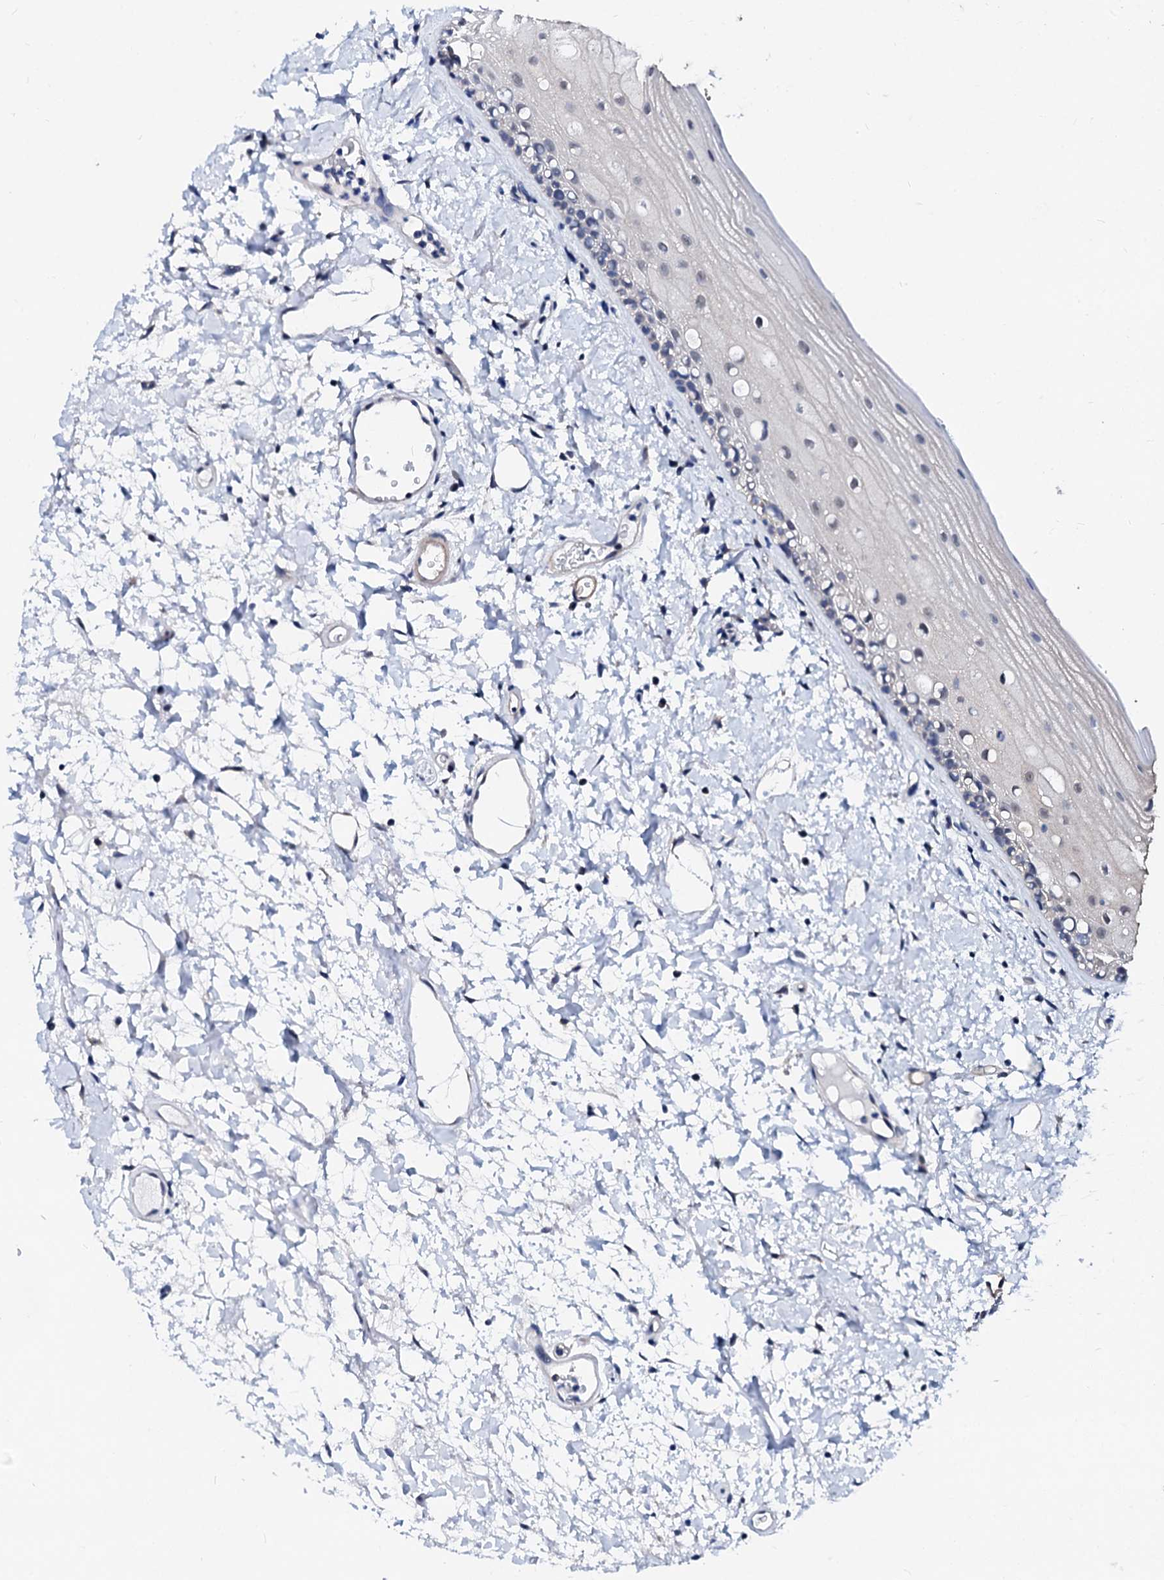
{"staining": {"intensity": "negative", "quantity": "none", "location": "none"}, "tissue": "oral mucosa", "cell_type": "Squamous epithelial cells", "image_type": "normal", "snomed": [{"axis": "morphology", "description": "Normal tissue, NOS"}, {"axis": "topography", "description": "Oral tissue"}], "caption": "Immunohistochemistry image of unremarkable oral mucosa stained for a protein (brown), which exhibits no positivity in squamous epithelial cells. (Stains: DAB IHC with hematoxylin counter stain, Microscopy: brightfield microscopy at high magnification).", "gene": "CSN2", "patient": {"sex": "female", "age": 76}}